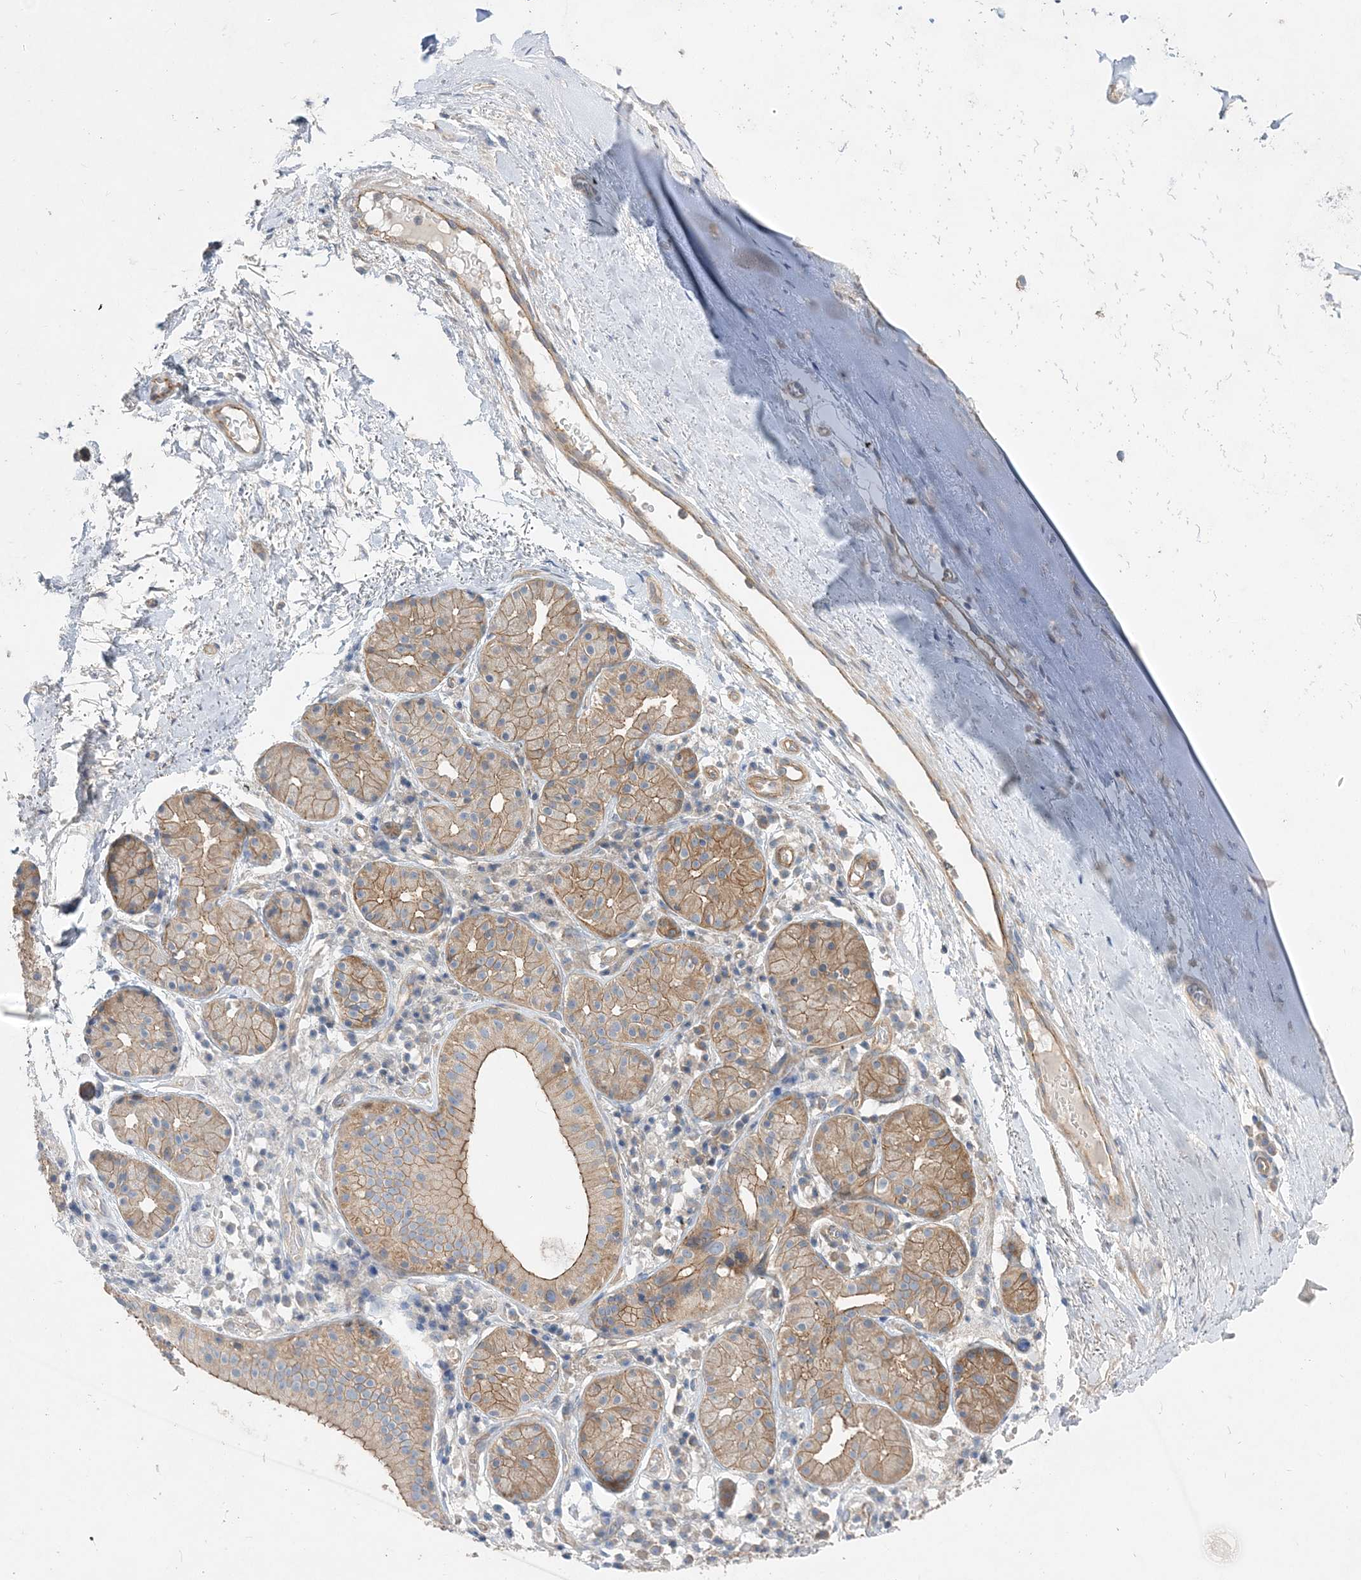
{"staining": {"intensity": "negative", "quantity": "none", "location": "none"}, "tissue": "adipose tissue", "cell_type": "Adipocytes", "image_type": "normal", "snomed": [{"axis": "morphology", "description": "Normal tissue, NOS"}, {"axis": "morphology", "description": "Basal cell carcinoma"}, {"axis": "topography", "description": "Cartilage tissue"}, {"axis": "topography", "description": "Nasopharynx"}, {"axis": "topography", "description": "Oral tissue"}], "caption": "Human adipose tissue stained for a protein using immunohistochemistry (IHC) reveals no positivity in adipocytes.", "gene": "PIGC", "patient": {"sex": "female", "age": 77}}